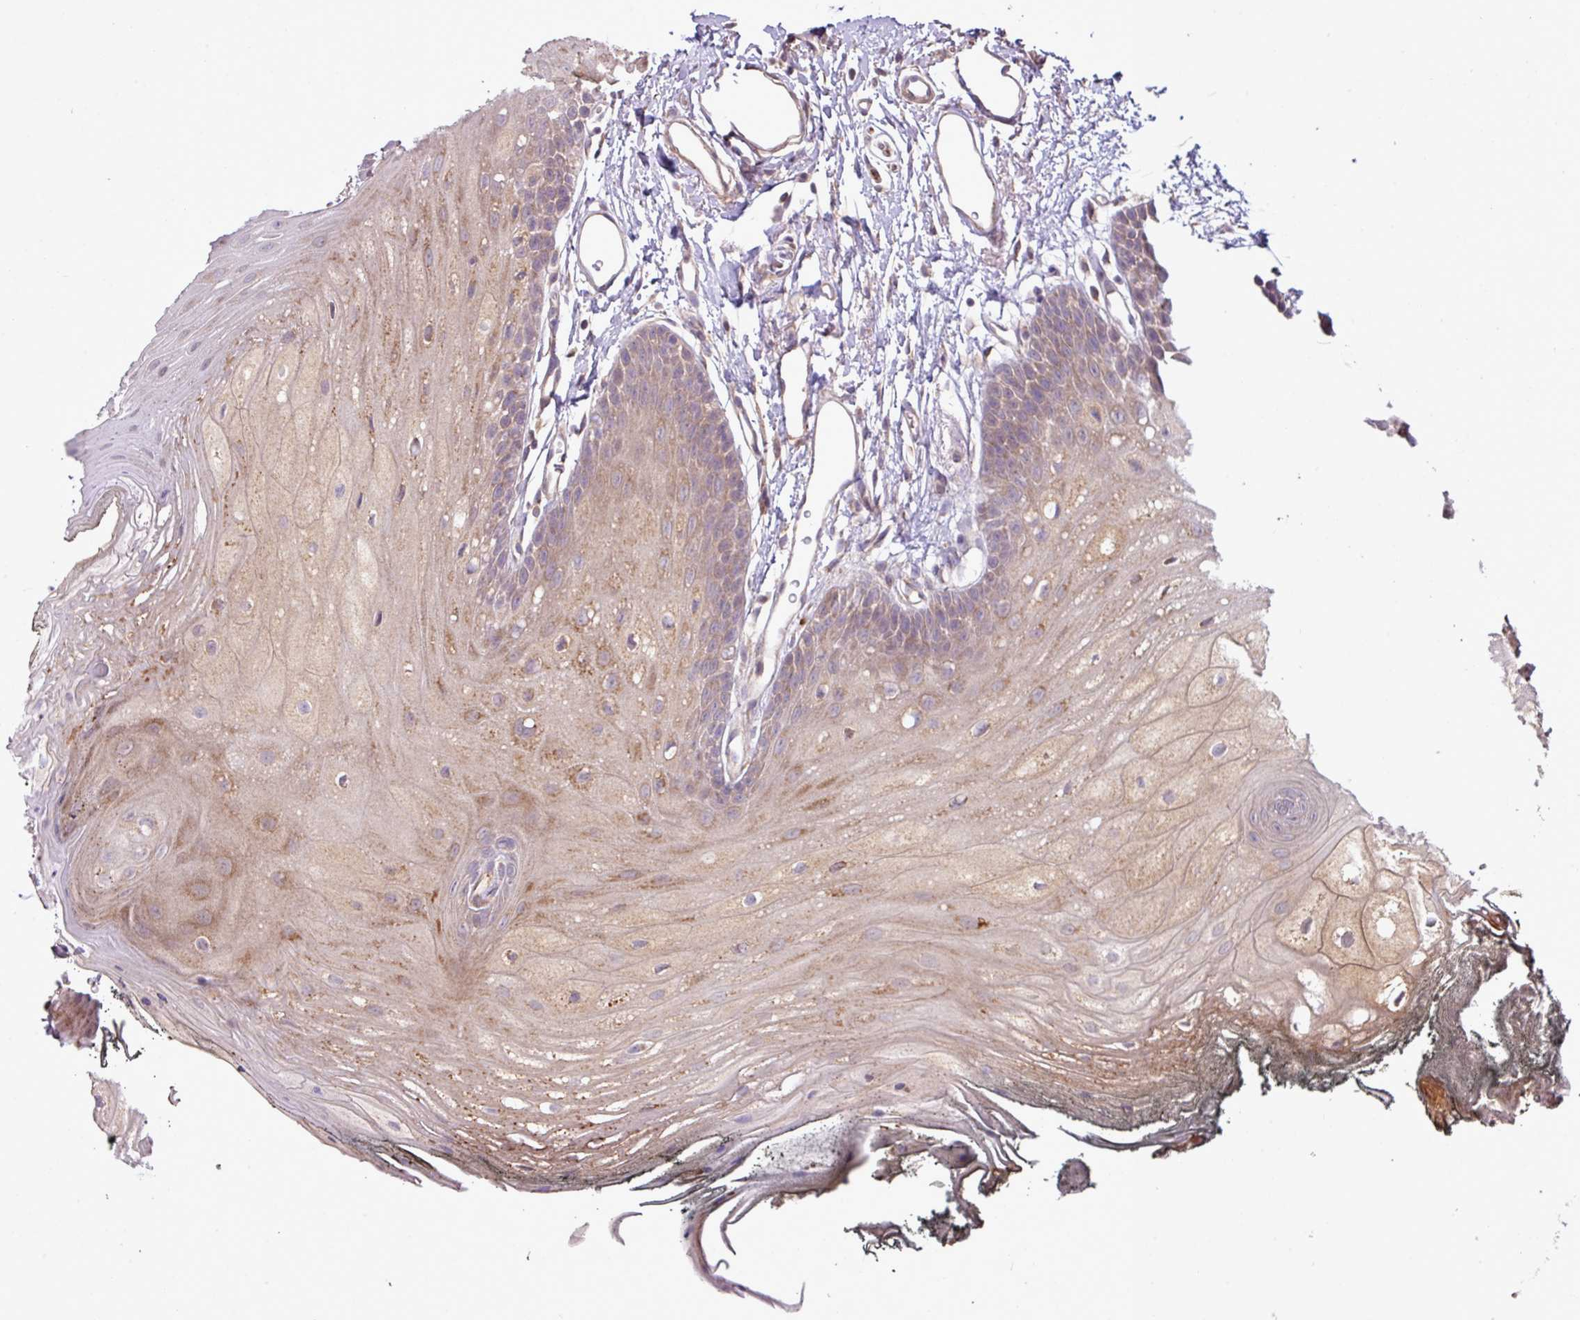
{"staining": {"intensity": "moderate", "quantity": "25%-75%", "location": "cytoplasmic/membranous"}, "tissue": "oral mucosa", "cell_type": "Squamous epithelial cells", "image_type": "normal", "snomed": [{"axis": "morphology", "description": "Normal tissue, NOS"}, {"axis": "morphology", "description": "Squamous cell carcinoma, NOS"}, {"axis": "topography", "description": "Oral tissue"}, {"axis": "topography", "description": "Head-Neck"}], "caption": "About 25%-75% of squamous epithelial cells in normal human oral mucosa exhibit moderate cytoplasmic/membranous protein expression as visualized by brown immunohistochemical staining.", "gene": "XIAP", "patient": {"sex": "female", "age": 81}}